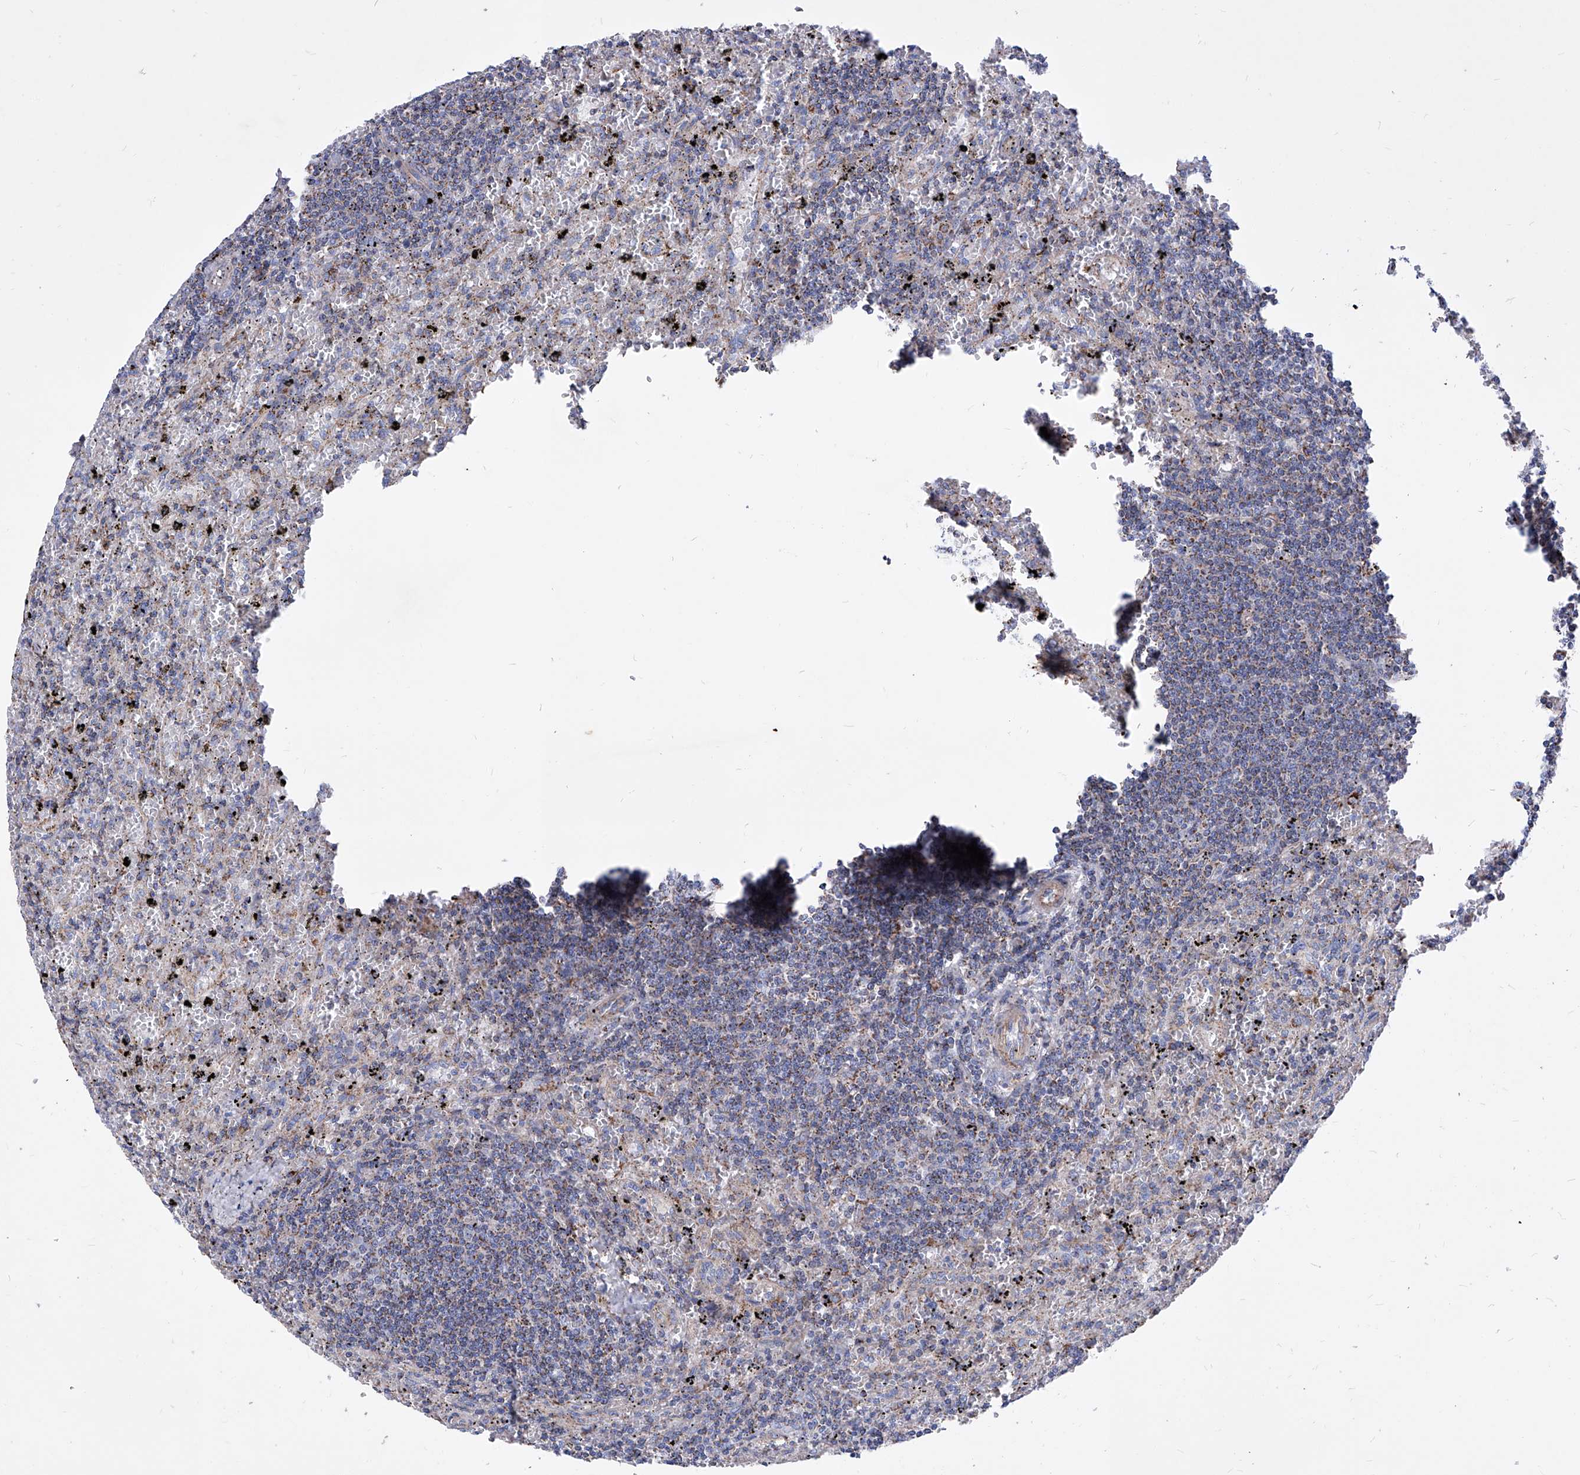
{"staining": {"intensity": "weak", "quantity": ">75%", "location": "cytoplasmic/membranous"}, "tissue": "lymphoma", "cell_type": "Tumor cells", "image_type": "cancer", "snomed": [{"axis": "morphology", "description": "Malignant lymphoma, non-Hodgkin's type, Low grade"}, {"axis": "topography", "description": "Spleen"}], "caption": "This image reveals immunohistochemistry staining of low-grade malignant lymphoma, non-Hodgkin's type, with low weak cytoplasmic/membranous staining in approximately >75% of tumor cells.", "gene": "HRNR", "patient": {"sex": "male", "age": 76}}